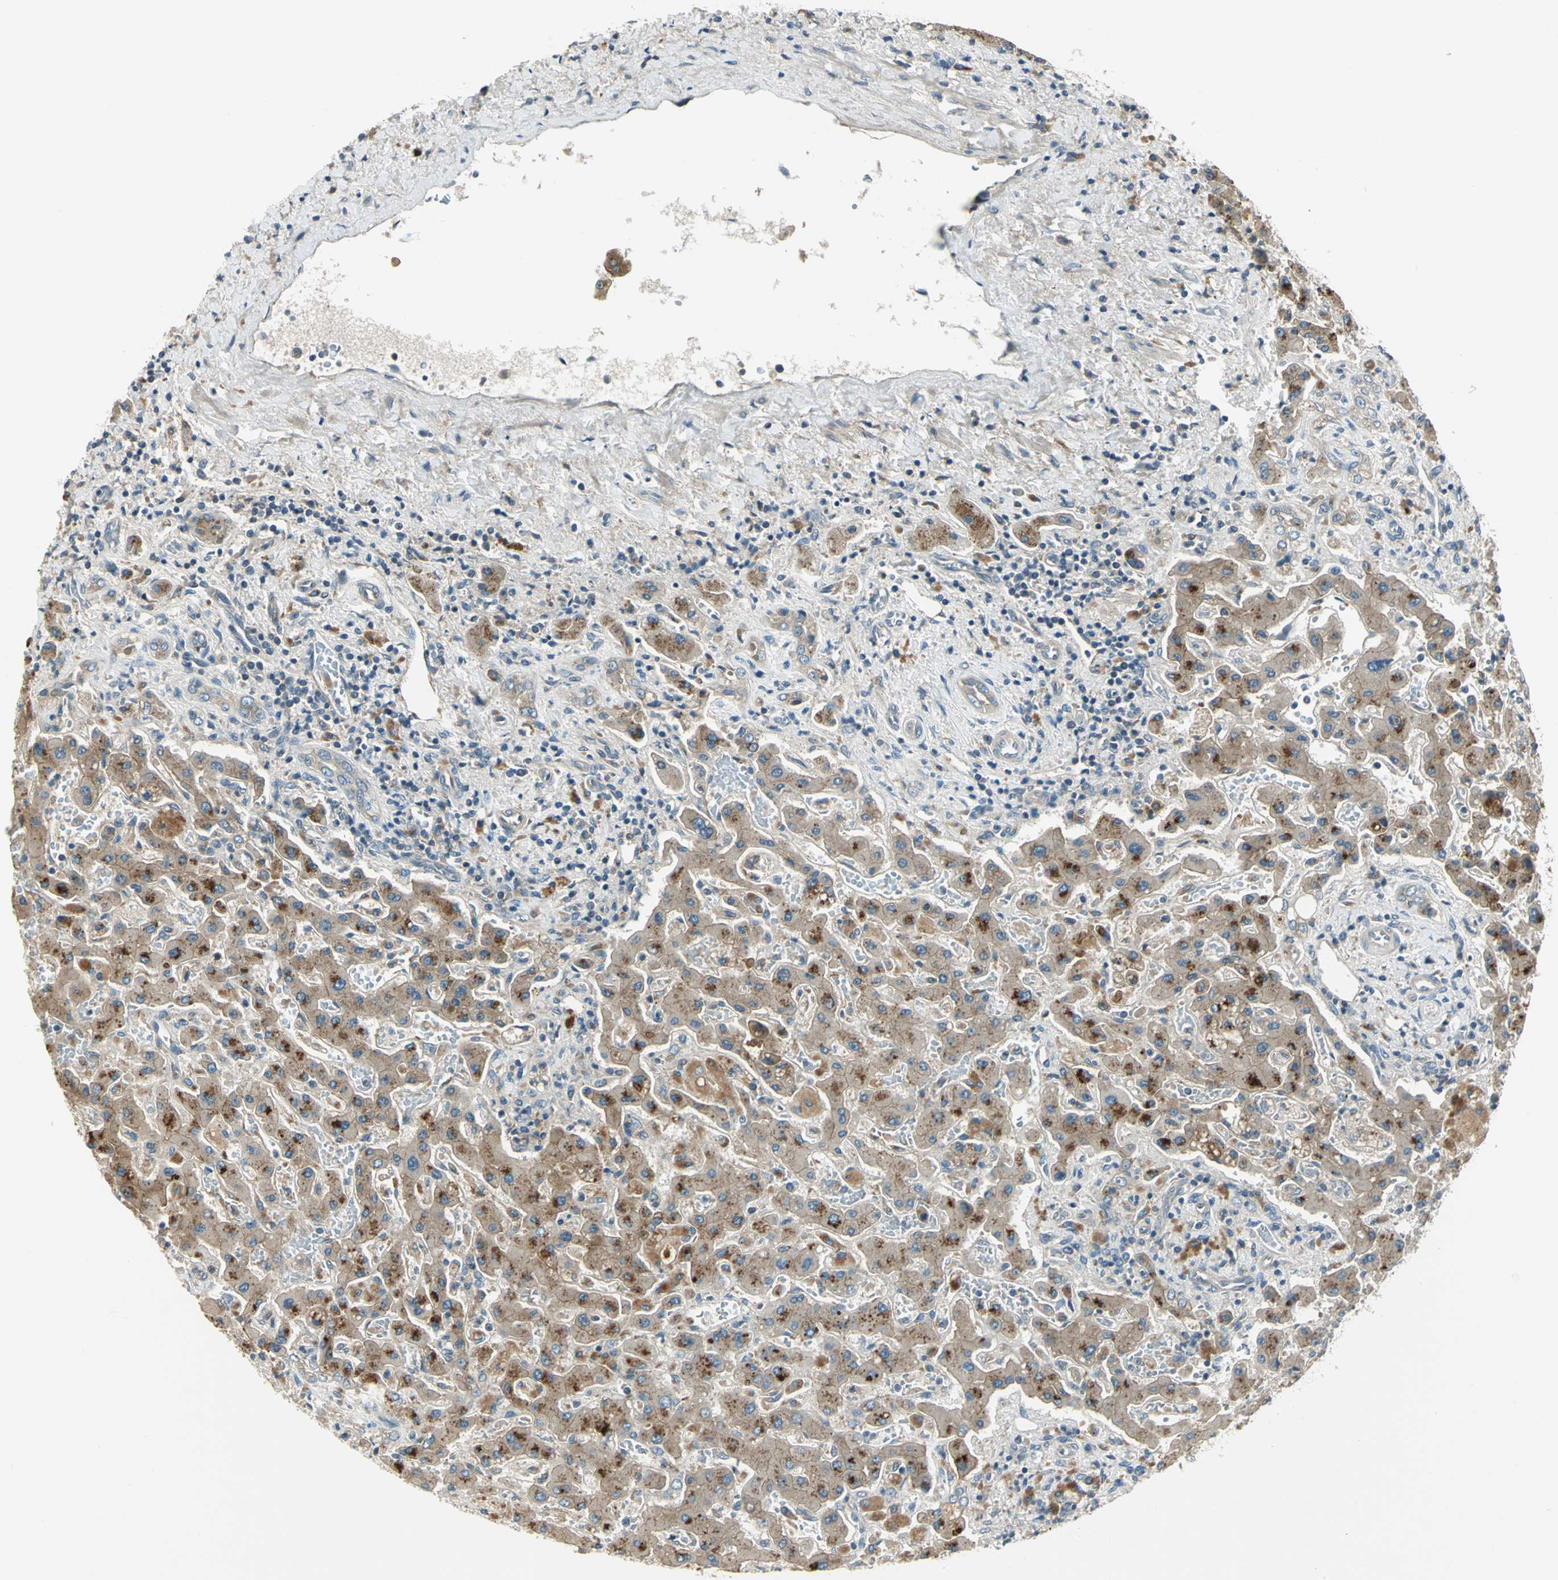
{"staining": {"intensity": "moderate", "quantity": ">75%", "location": "cytoplasmic/membranous"}, "tissue": "liver cancer", "cell_type": "Tumor cells", "image_type": "cancer", "snomed": [{"axis": "morphology", "description": "Cholangiocarcinoma"}, {"axis": "topography", "description": "Liver"}], "caption": "Immunohistochemical staining of cholangiocarcinoma (liver) demonstrates moderate cytoplasmic/membranous protein staining in about >75% of tumor cells.", "gene": "PRKAA1", "patient": {"sex": "male", "age": 50}}